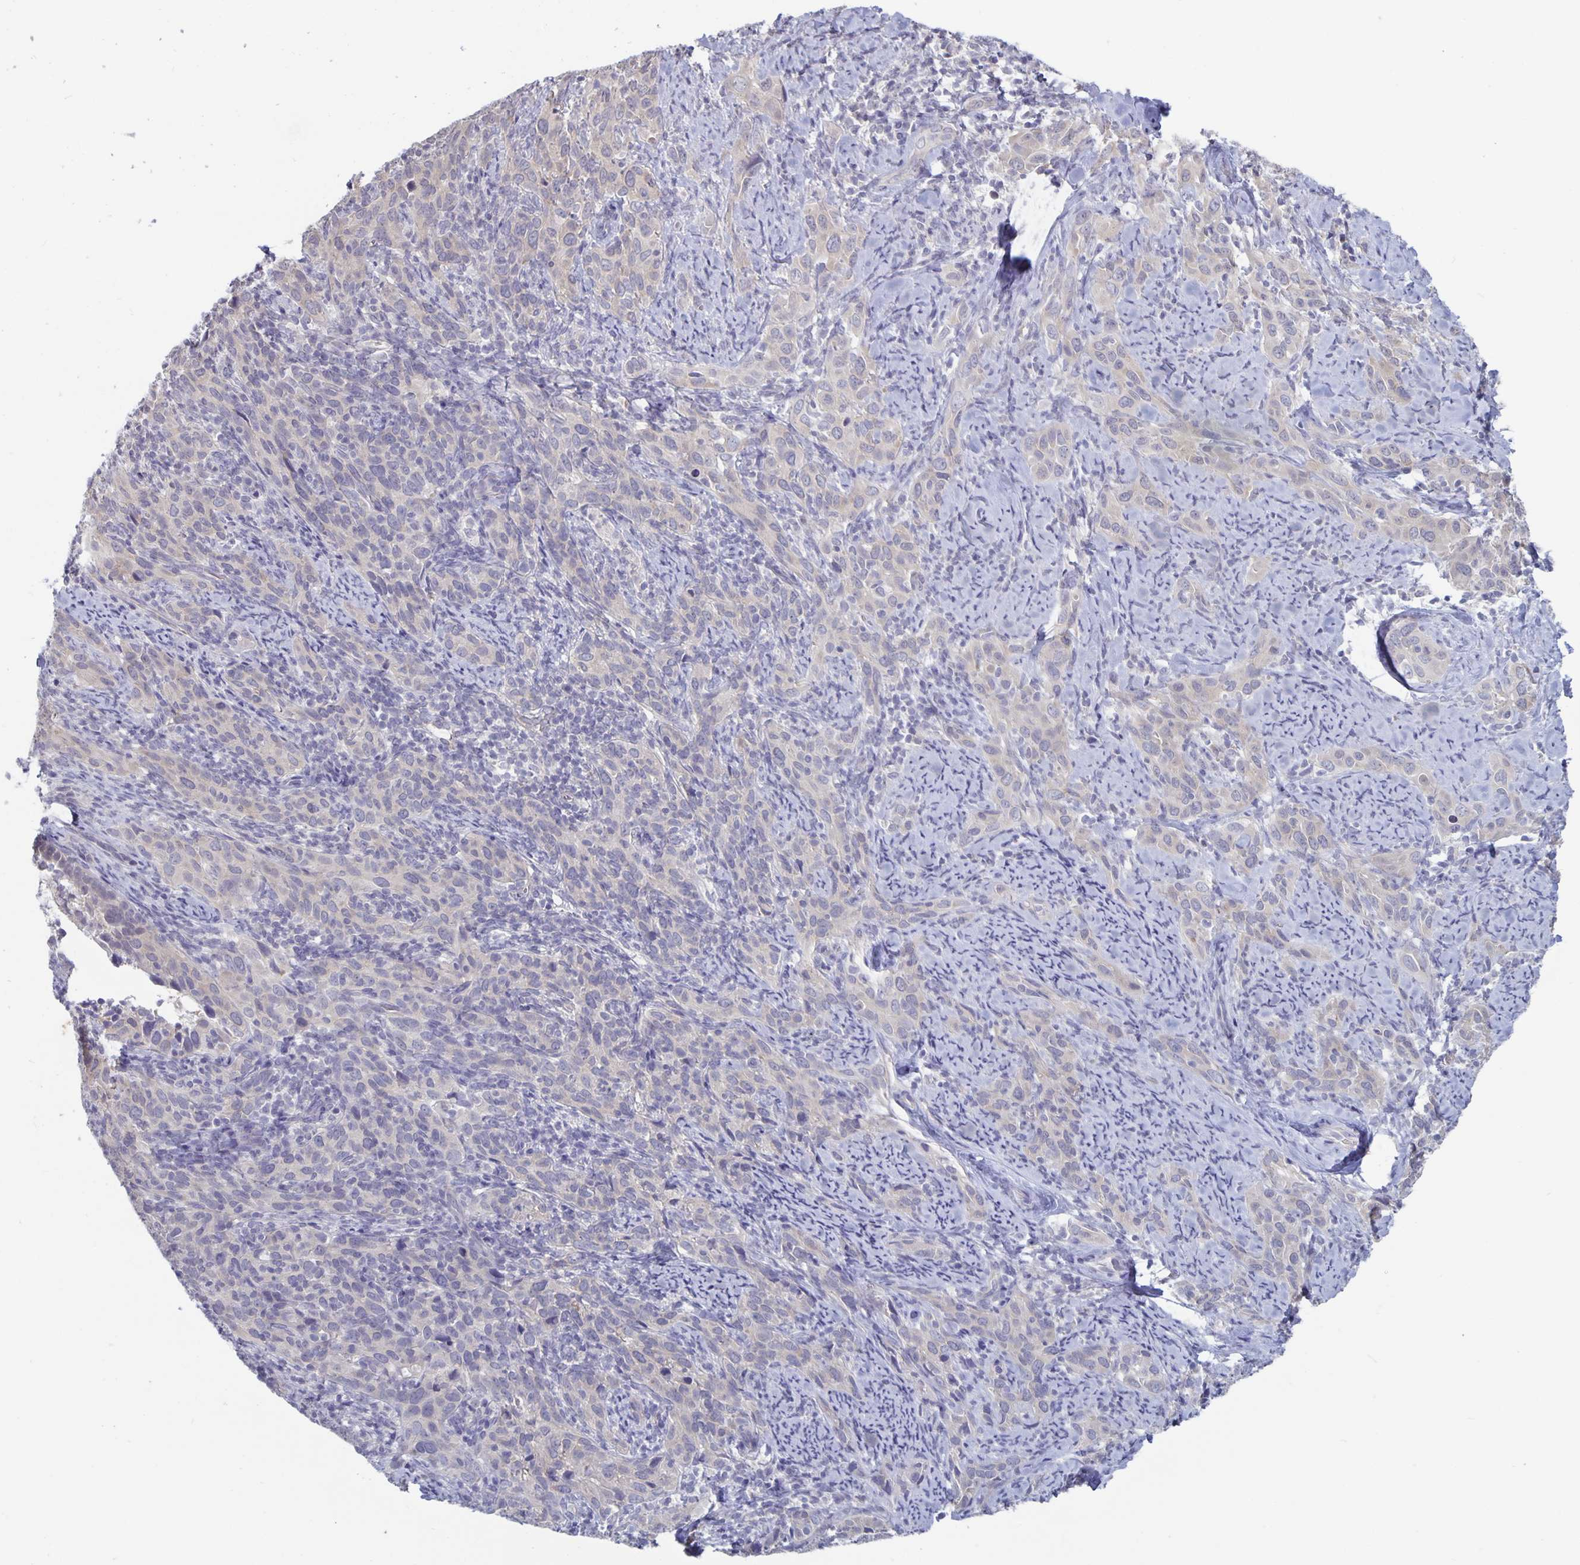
{"staining": {"intensity": "weak", "quantity": "<25%", "location": "cytoplasmic/membranous"}, "tissue": "cervical cancer", "cell_type": "Tumor cells", "image_type": "cancer", "snomed": [{"axis": "morphology", "description": "Squamous cell carcinoma, NOS"}, {"axis": "topography", "description": "Cervix"}], "caption": "Tumor cells are negative for protein expression in human squamous cell carcinoma (cervical).", "gene": "PLCB3", "patient": {"sex": "female", "age": 51}}